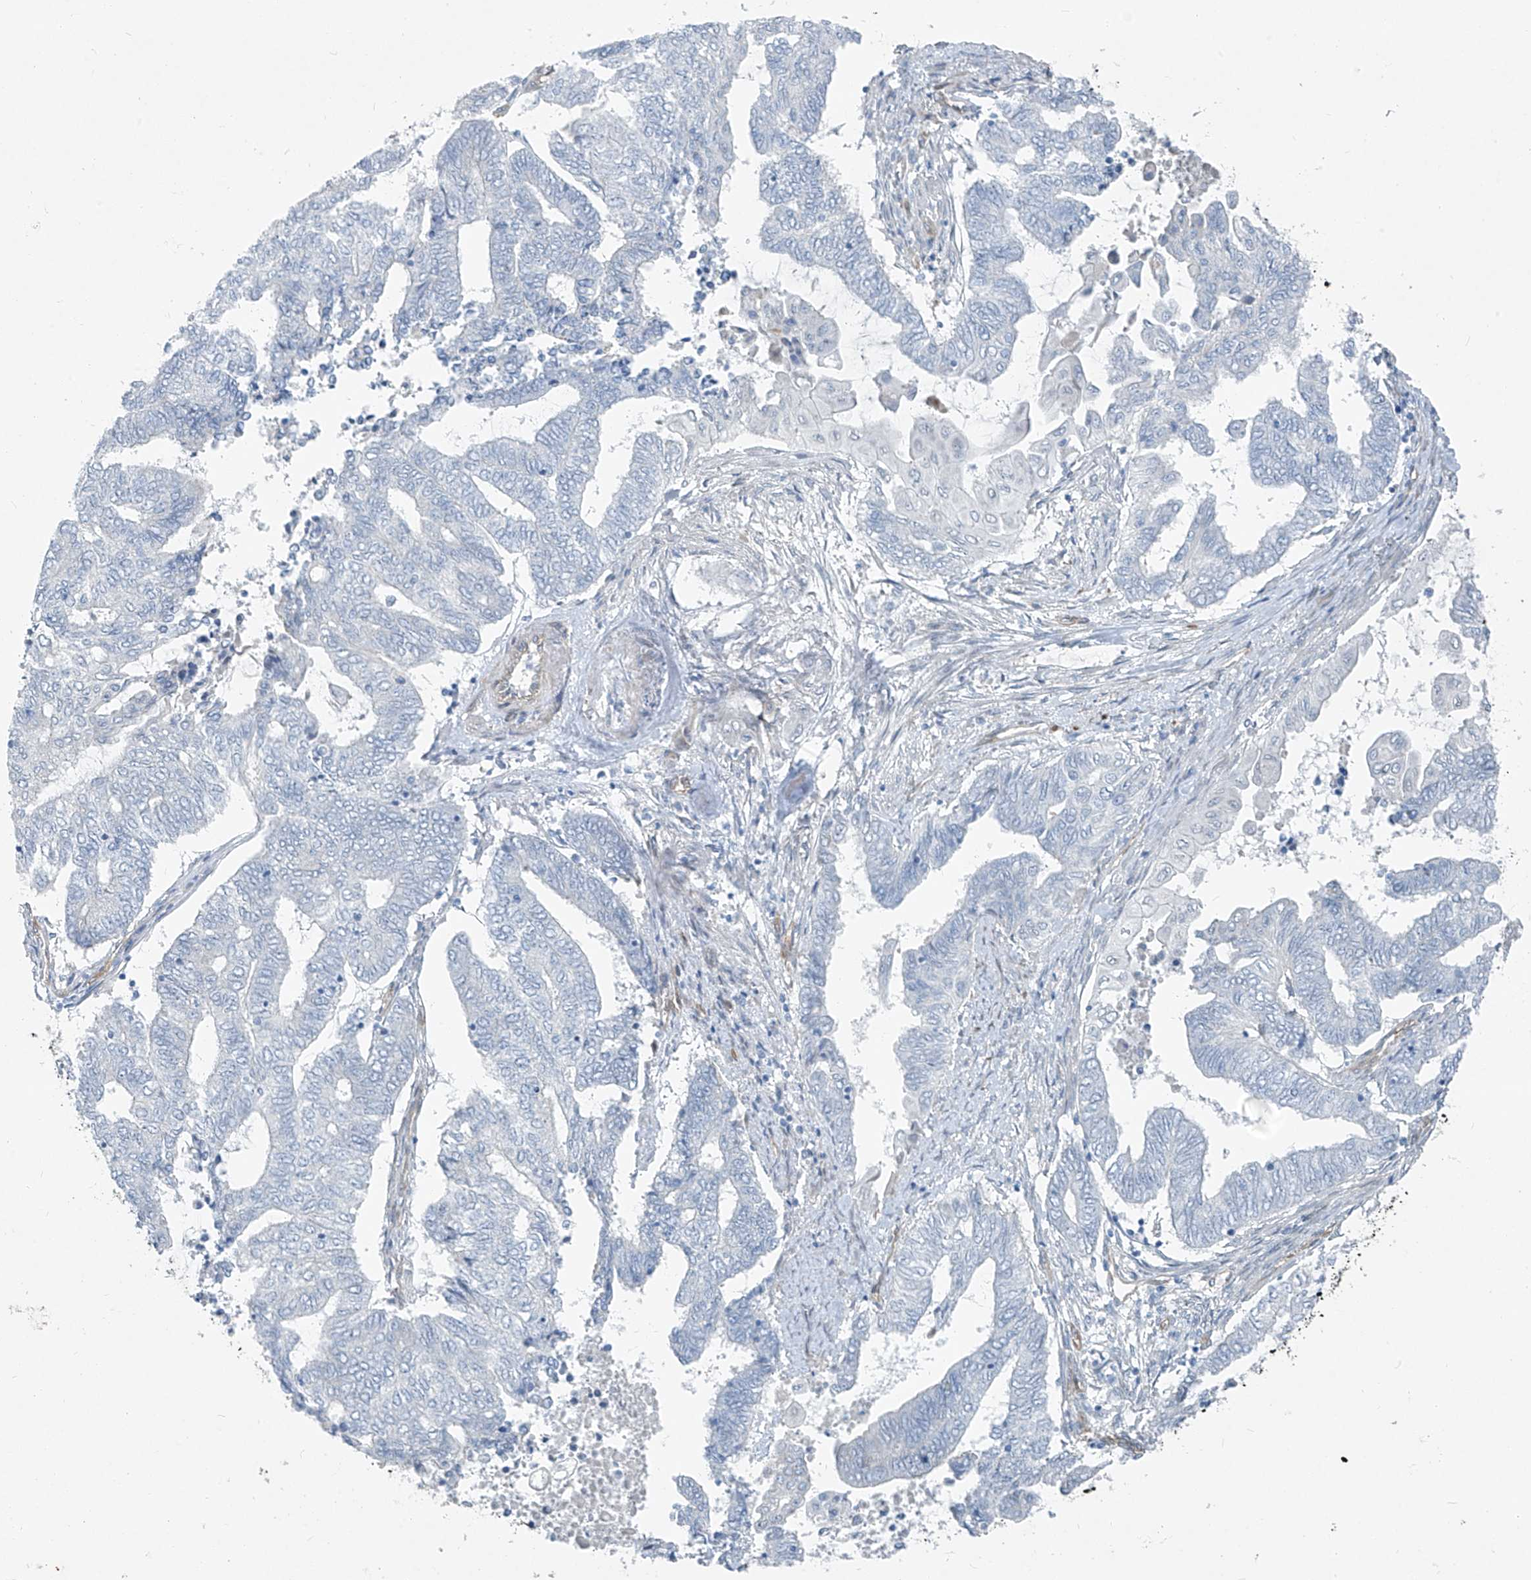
{"staining": {"intensity": "negative", "quantity": "none", "location": "none"}, "tissue": "endometrial cancer", "cell_type": "Tumor cells", "image_type": "cancer", "snomed": [{"axis": "morphology", "description": "Adenocarcinoma, NOS"}, {"axis": "topography", "description": "Uterus"}, {"axis": "topography", "description": "Endometrium"}], "caption": "High magnification brightfield microscopy of endometrial cancer (adenocarcinoma) stained with DAB (brown) and counterstained with hematoxylin (blue): tumor cells show no significant staining.", "gene": "TNS2", "patient": {"sex": "female", "age": 70}}